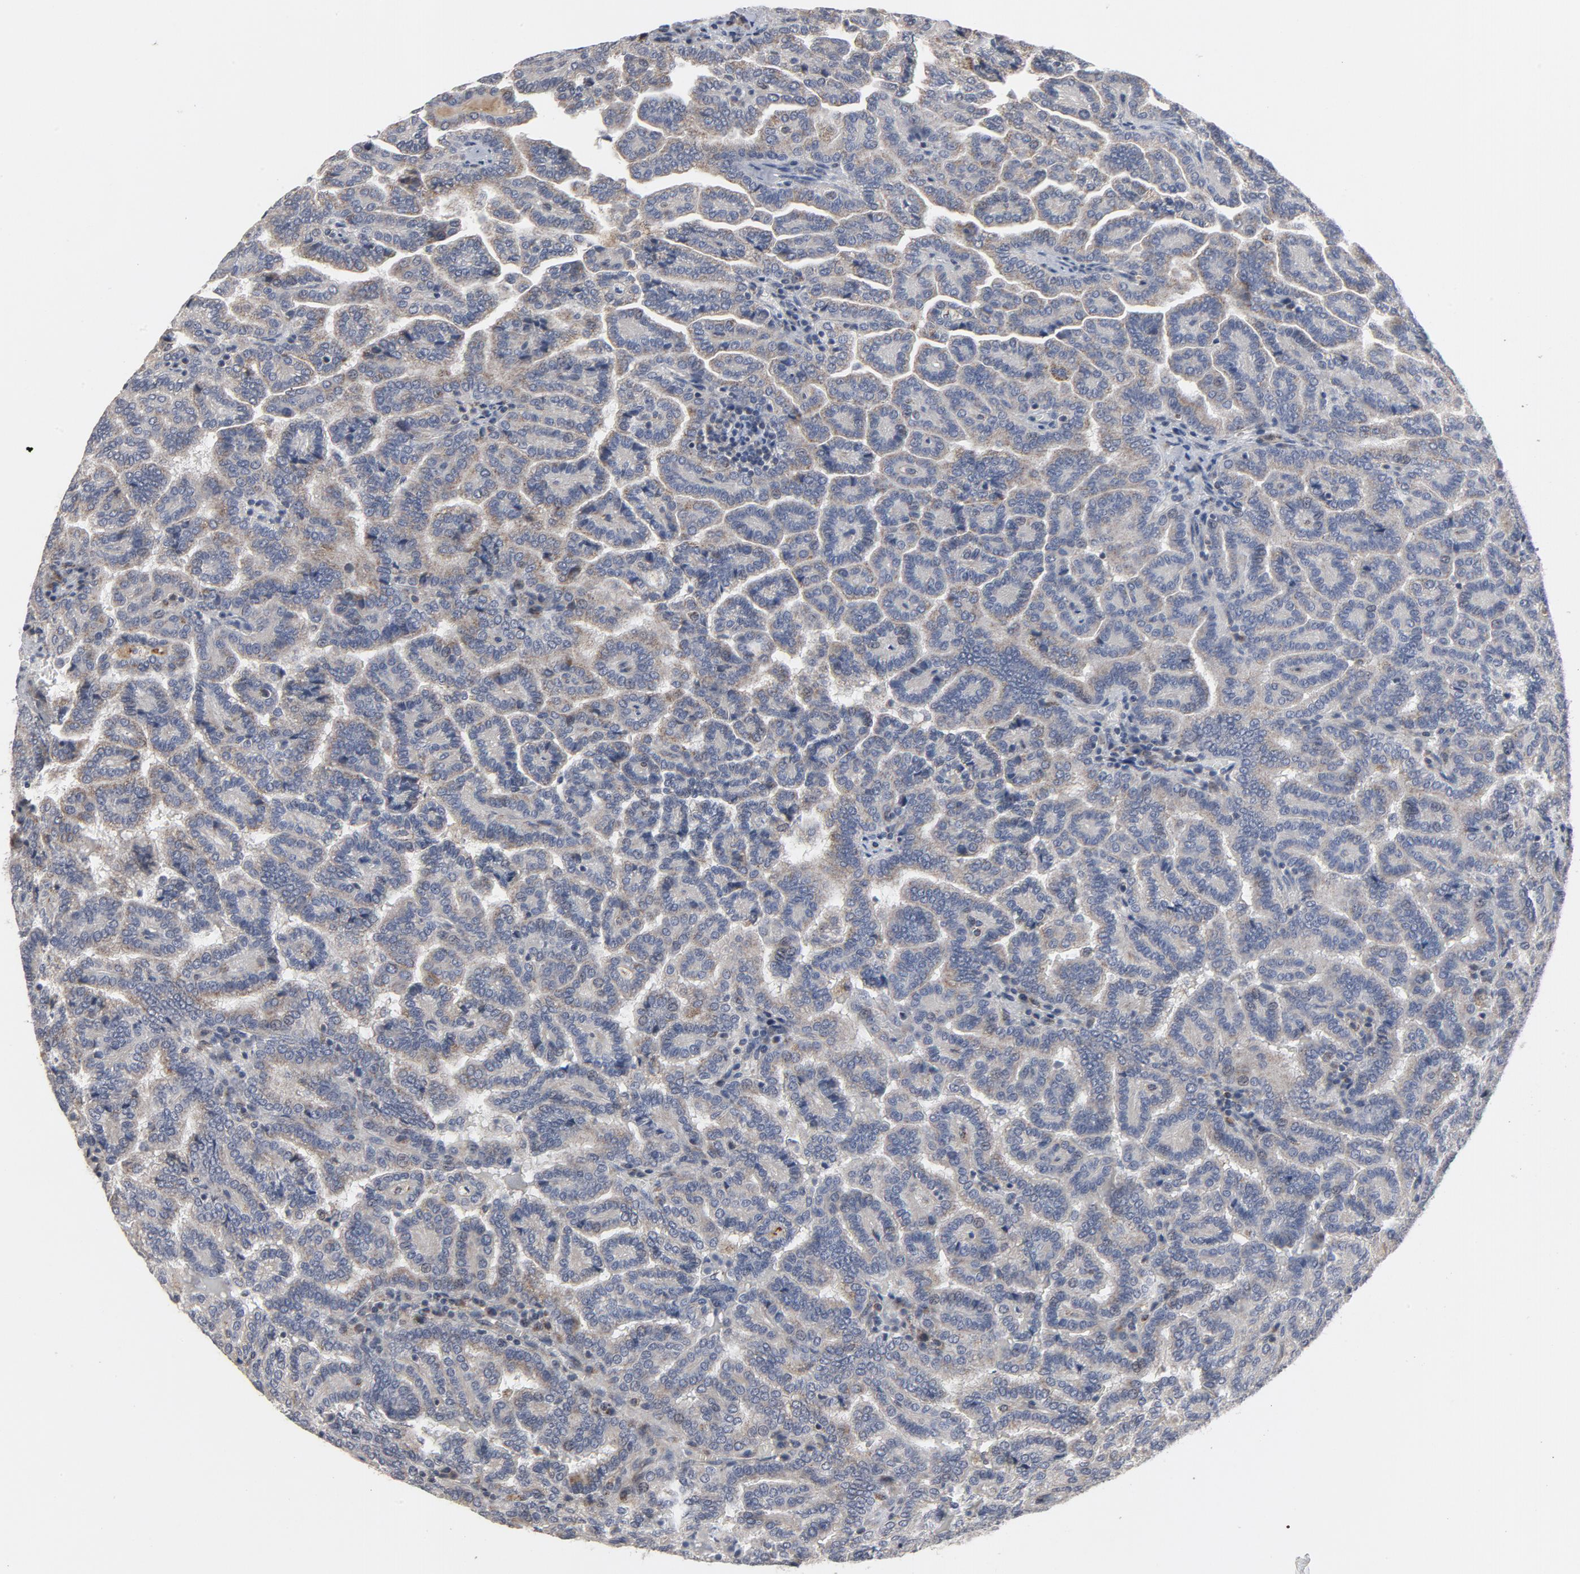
{"staining": {"intensity": "moderate", "quantity": "<25%", "location": "cytoplasmic/membranous"}, "tissue": "renal cancer", "cell_type": "Tumor cells", "image_type": "cancer", "snomed": [{"axis": "morphology", "description": "Adenocarcinoma, NOS"}, {"axis": "topography", "description": "Kidney"}], "caption": "Adenocarcinoma (renal) stained with immunohistochemistry exhibits moderate cytoplasmic/membranous staining in approximately <25% of tumor cells. Nuclei are stained in blue.", "gene": "PPP1R1B", "patient": {"sex": "male", "age": 61}}